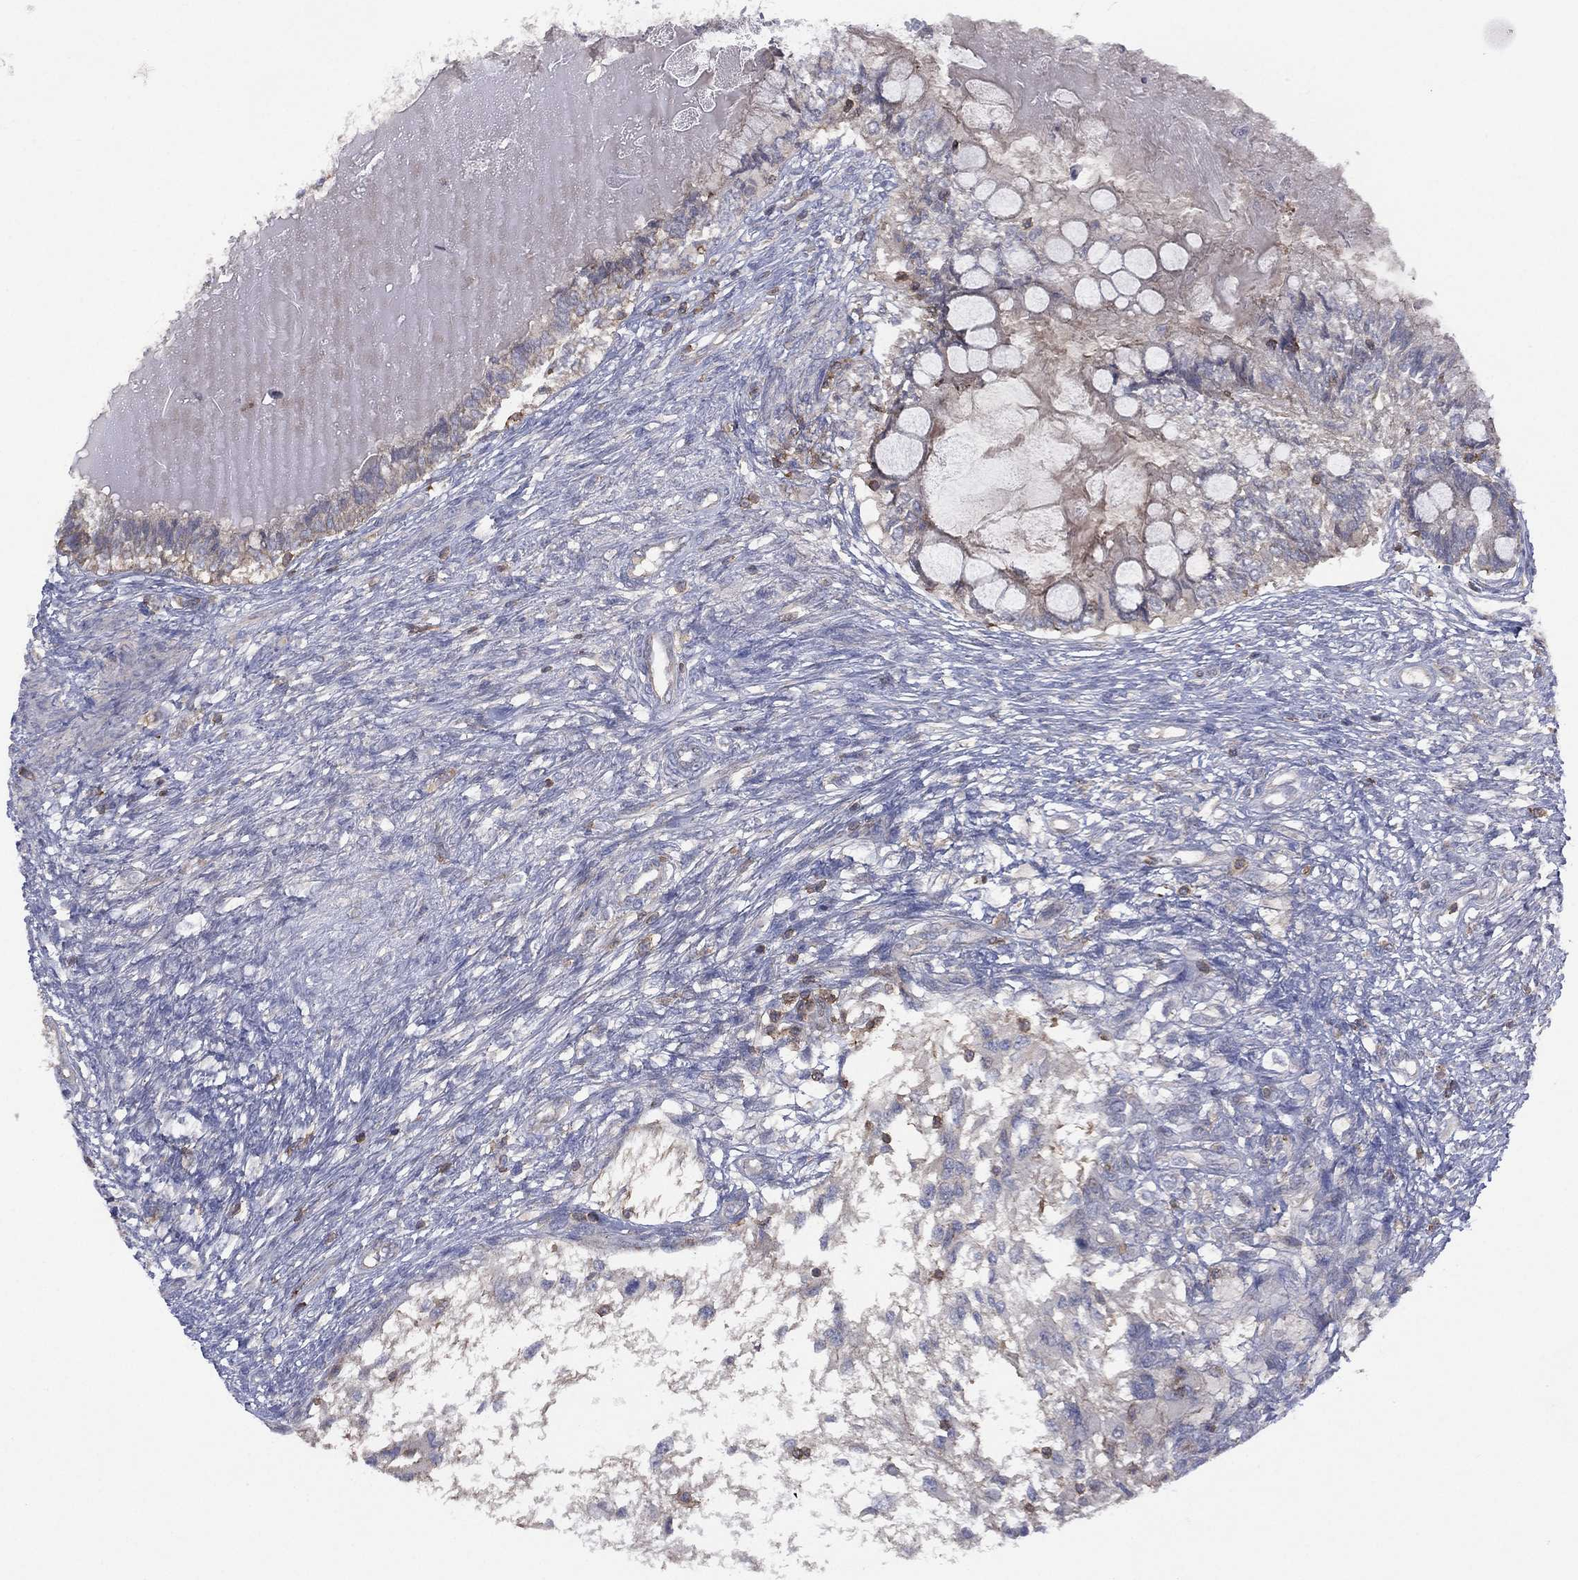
{"staining": {"intensity": "negative", "quantity": "none", "location": "none"}, "tissue": "testis cancer", "cell_type": "Tumor cells", "image_type": "cancer", "snomed": [{"axis": "morphology", "description": "Seminoma, NOS"}, {"axis": "morphology", "description": "Carcinoma, Embryonal, NOS"}, {"axis": "topography", "description": "Testis"}], "caption": "Tumor cells show no significant protein staining in testis cancer. Brightfield microscopy of immunohistochemistry (IHC) stained with DAB (brown) and hematoxylin (blue), captured at high magnification.", "gene": "DOCK8", "patient": {"sex": "male", "age": 41}}